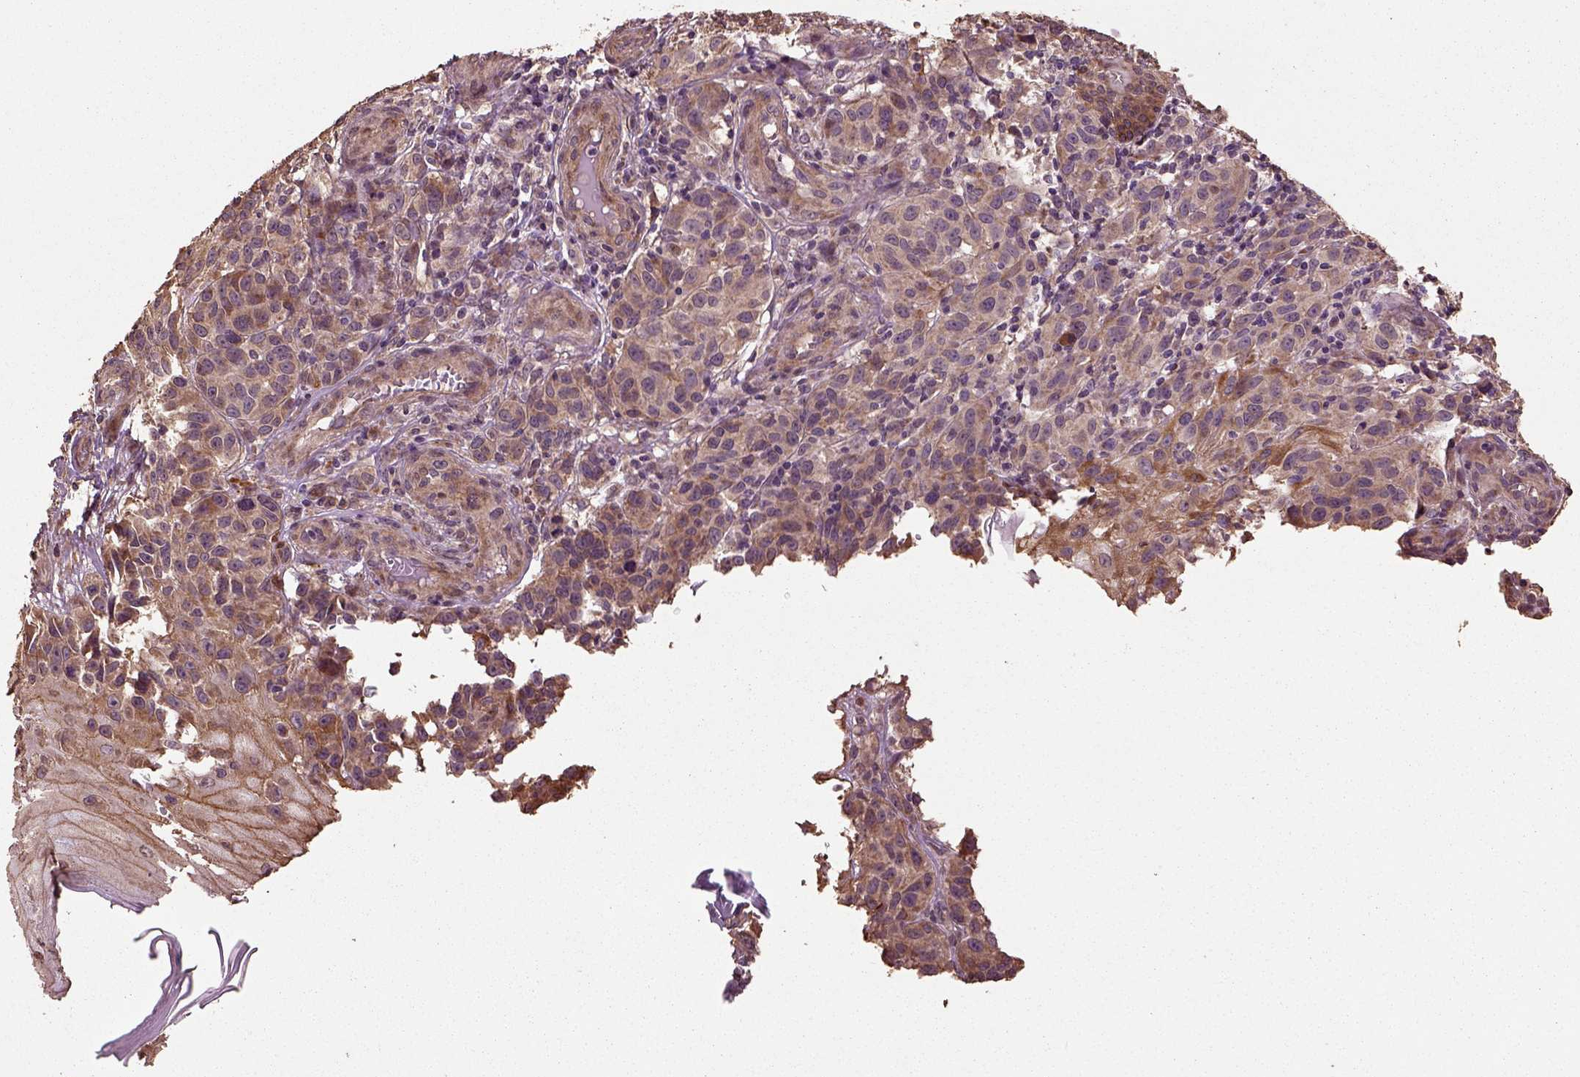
{"staining": {"intensity": "moderate", "quantity": ">75%", "location": "cytoplasmic/membranous"}, "tissue": "melanoma", "cell_type": "Tumor cells", "image_type": "cancer", "snomed": [{"axis": "morphology", "description": "Malignant melanoma, NOS"}, {"axis": "topography", "description": "Skin"}], "caption": "Immunohistochemical staining of human malignant melanoma displays moderate cytoplasmic/membranous protein staining in approximately >75% of tumor cells.", "gene": "ERV3-1", "patient": {"sex": "female", "age": 53}}